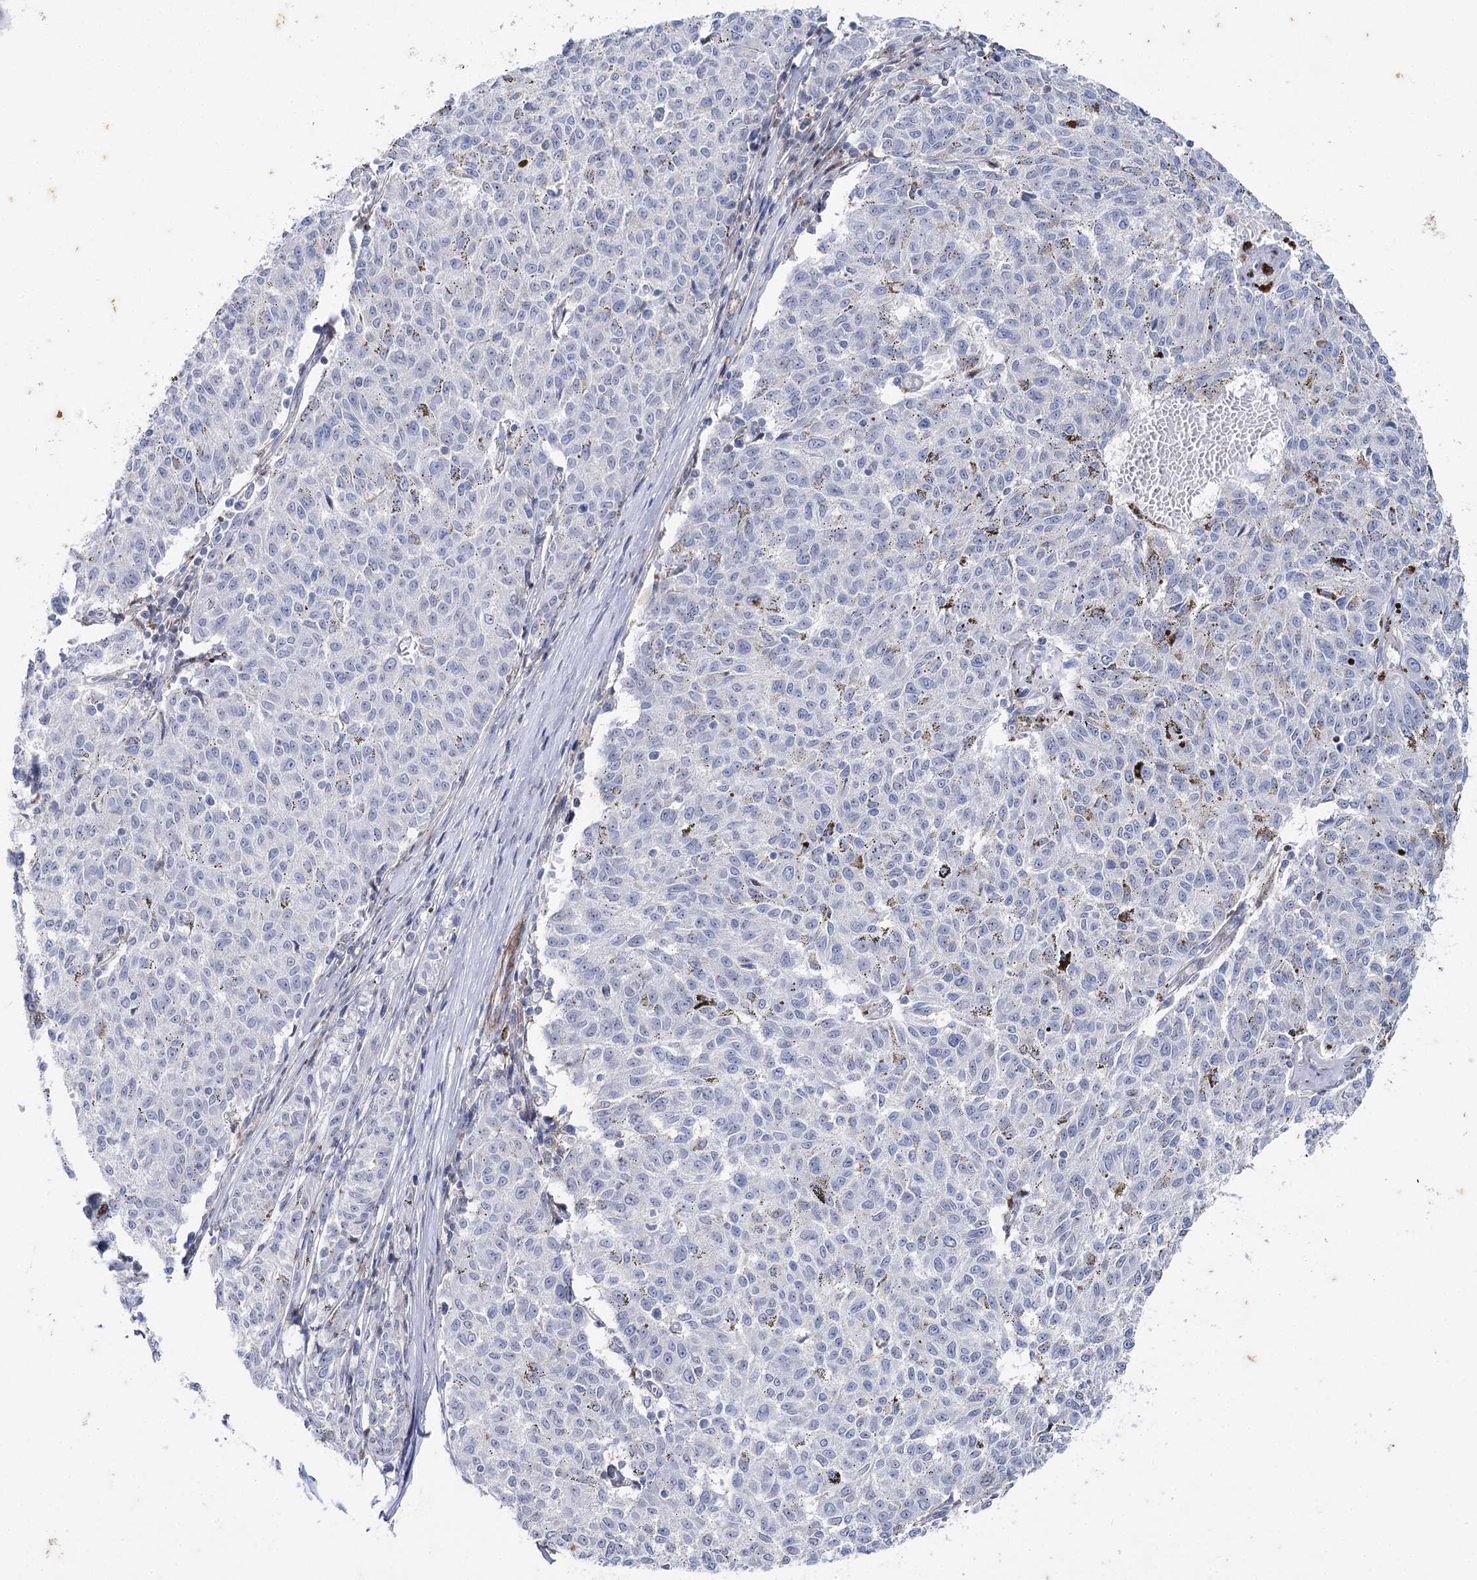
{"staining": {"intensity": "negative", "quantity": "none", "location": "none"}, "tissue": "melanoma", "cell_type": "Tumor cells", "image_type": "cancer", "snomed": [{"axis": "morphology", "description": "Malignant melanoma, NOS"}, {"axis": "topography", "description": "Skin"}], "caption": "High magnification brightfield microscopy of malignant melanoma stained with DAB (brown) and counterstained with hematoxylin (blue): tumor cells show no significant staining.", "gene": "AGXT2", "patient": {"sex": "female", "age": 72}}